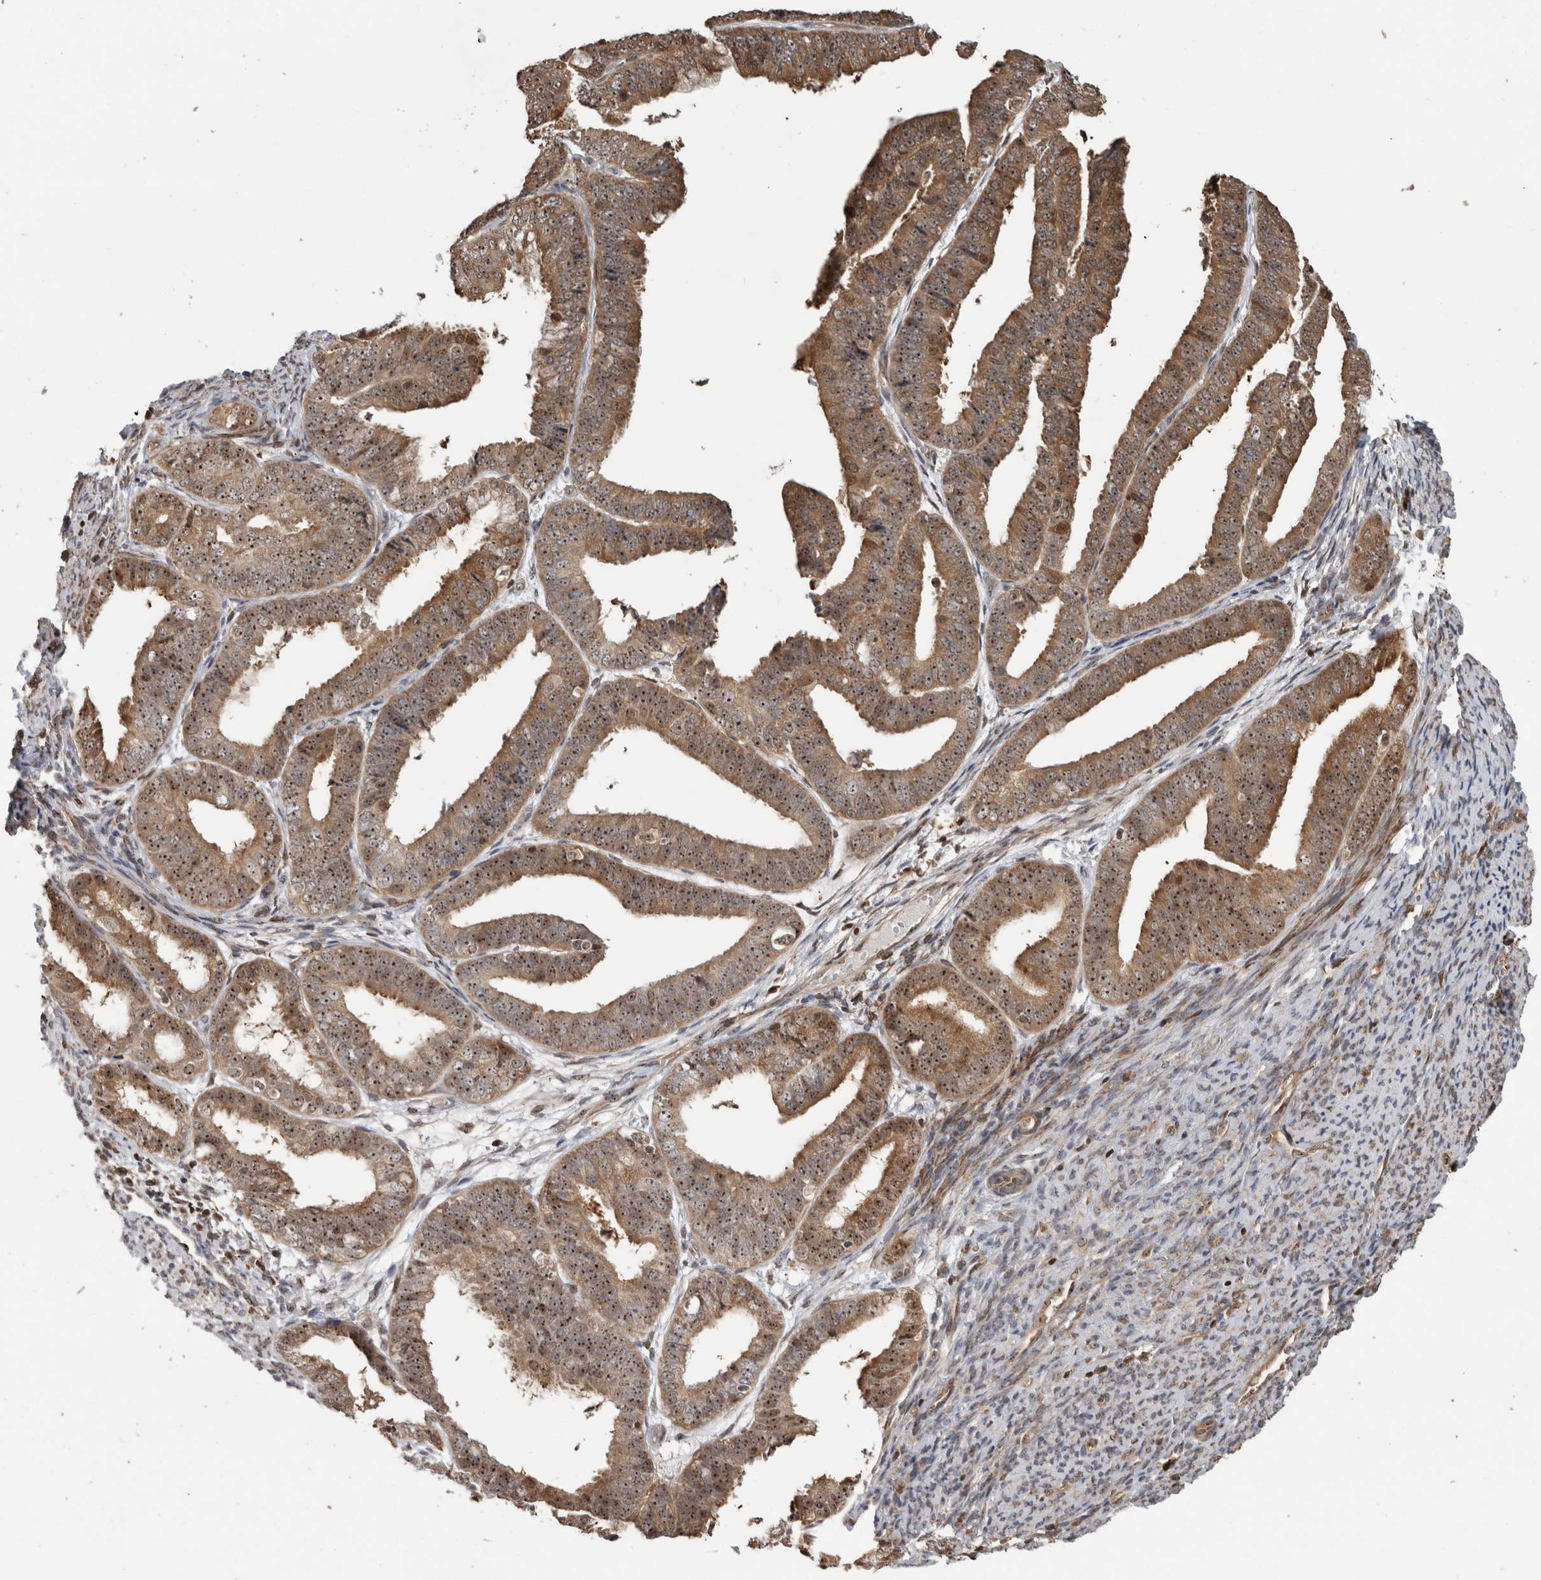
{"staining": {"intensity": "moderate", "quantity": ">75%", "location": "cytoplasmic/membranous,nuclear"}, "tissue": "endometrial cancer", "cell_type": "Tumor cells", "image_type": "cancer", "snomed": [{"axis": "morphology", "description": "Adenocarcinoma, NOS"}, {"axis": "topography", "description": "Endometrium"}], "caption": "Immunohistochemical staining of adenocarcinoma (endometrial) shows medium levels of moderate cytoplasmic/membranous and nuclear staining in approximately >75% of tumor cells.", "gene": "TDRD7", "patient": {"sex": "female", "age": 63}}